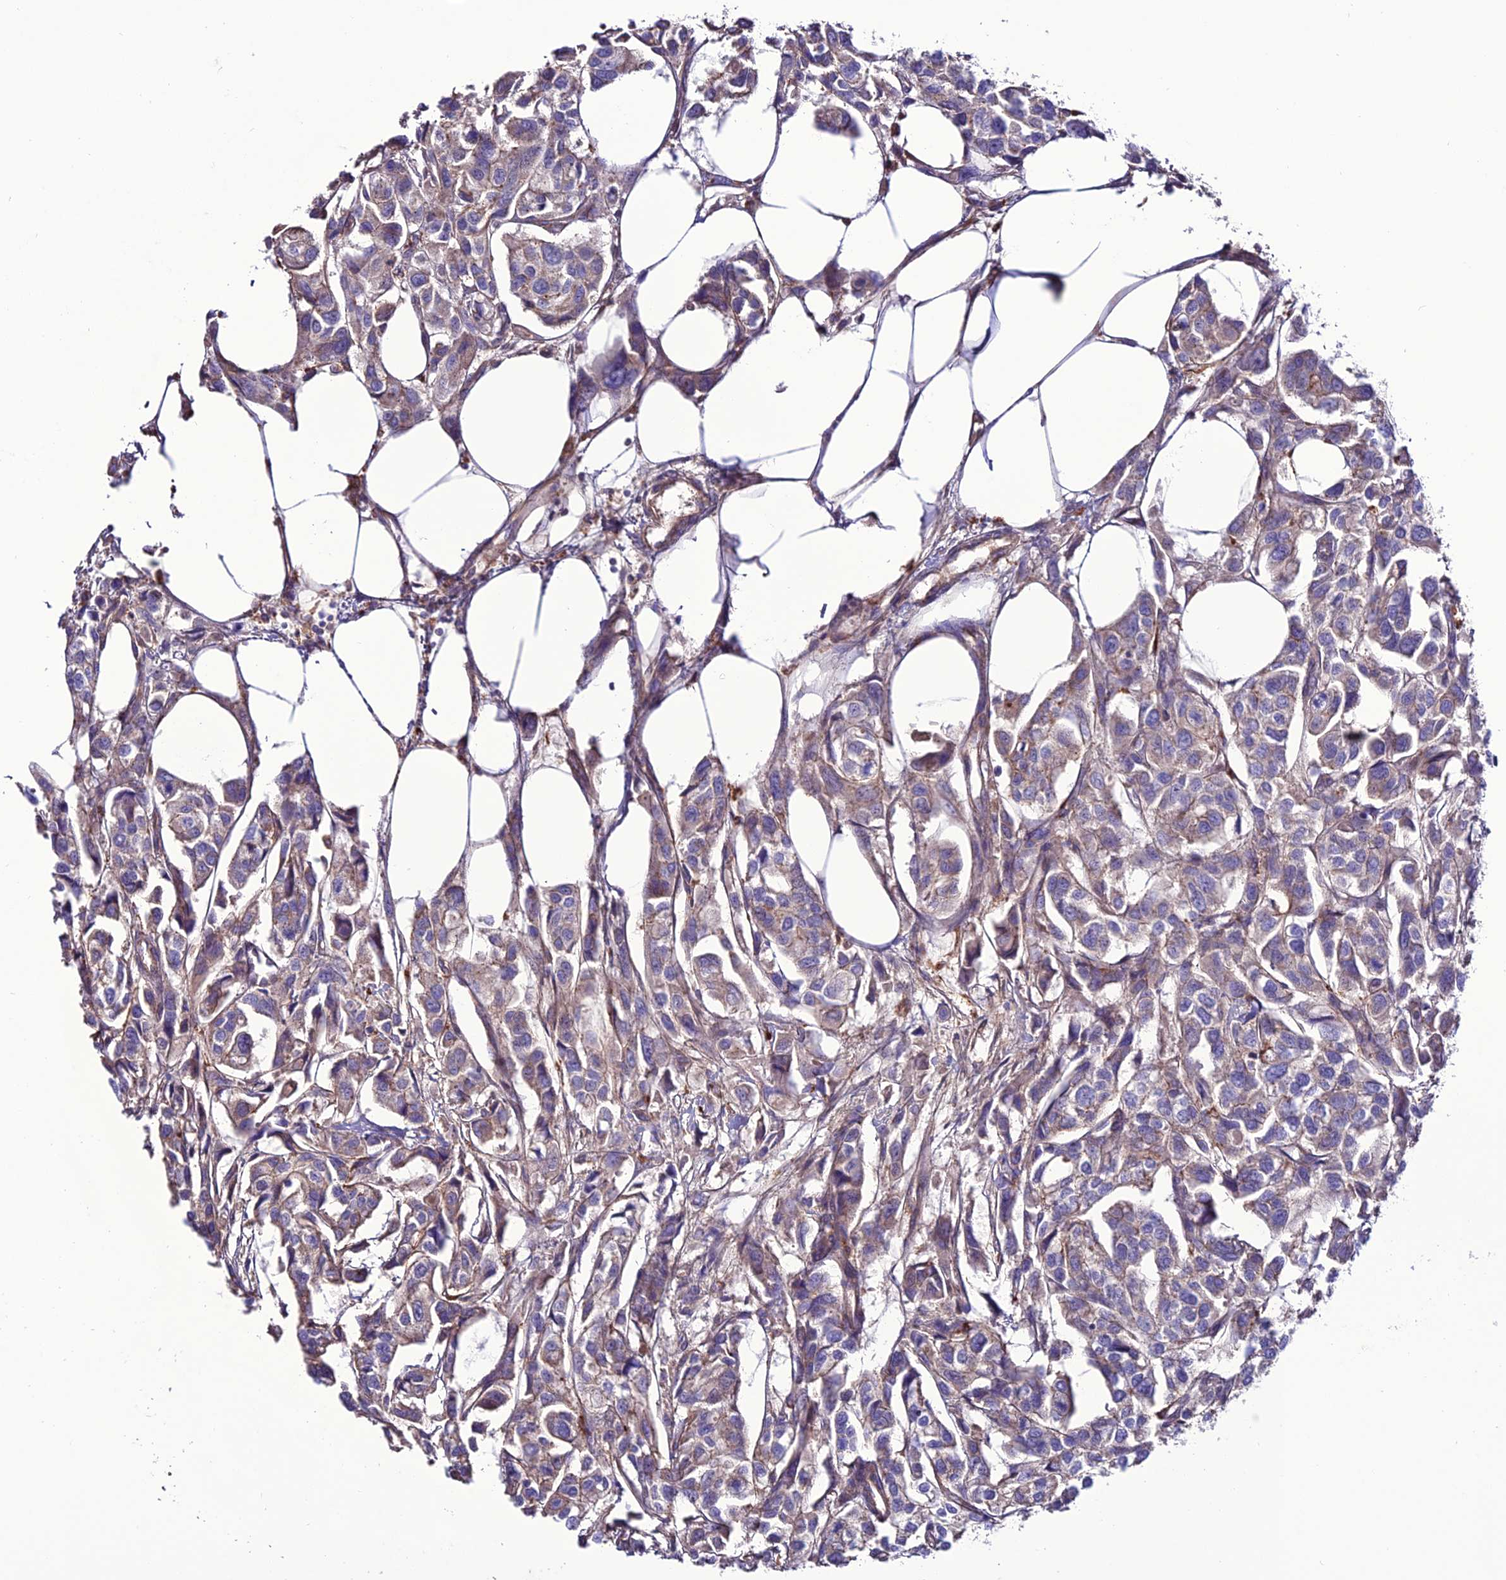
{"staining": {"intensity": "weak", "quantity": "25%-75%", "location": "cytoplasmic/membranous"}, "tissue": "urothelial cancer", "cell_type": "Tumor cells", "image_type": "cancer", "snomed": [{"axis": "morphology", "description": "Urothelial carcinoma, High grade"}, {"axis": "topography", "description": "Urinary bladder"}], "caption": "A brown stain labels weak cytoplasmic/membranous expression of a protein in human urothelial cancer tumor cells. Immunohistochemistry stains the protein of interest in brown and the nuclei are stained blue.", "gene": "PPIL3", "patient": {"sex": "male", "age": 67}}